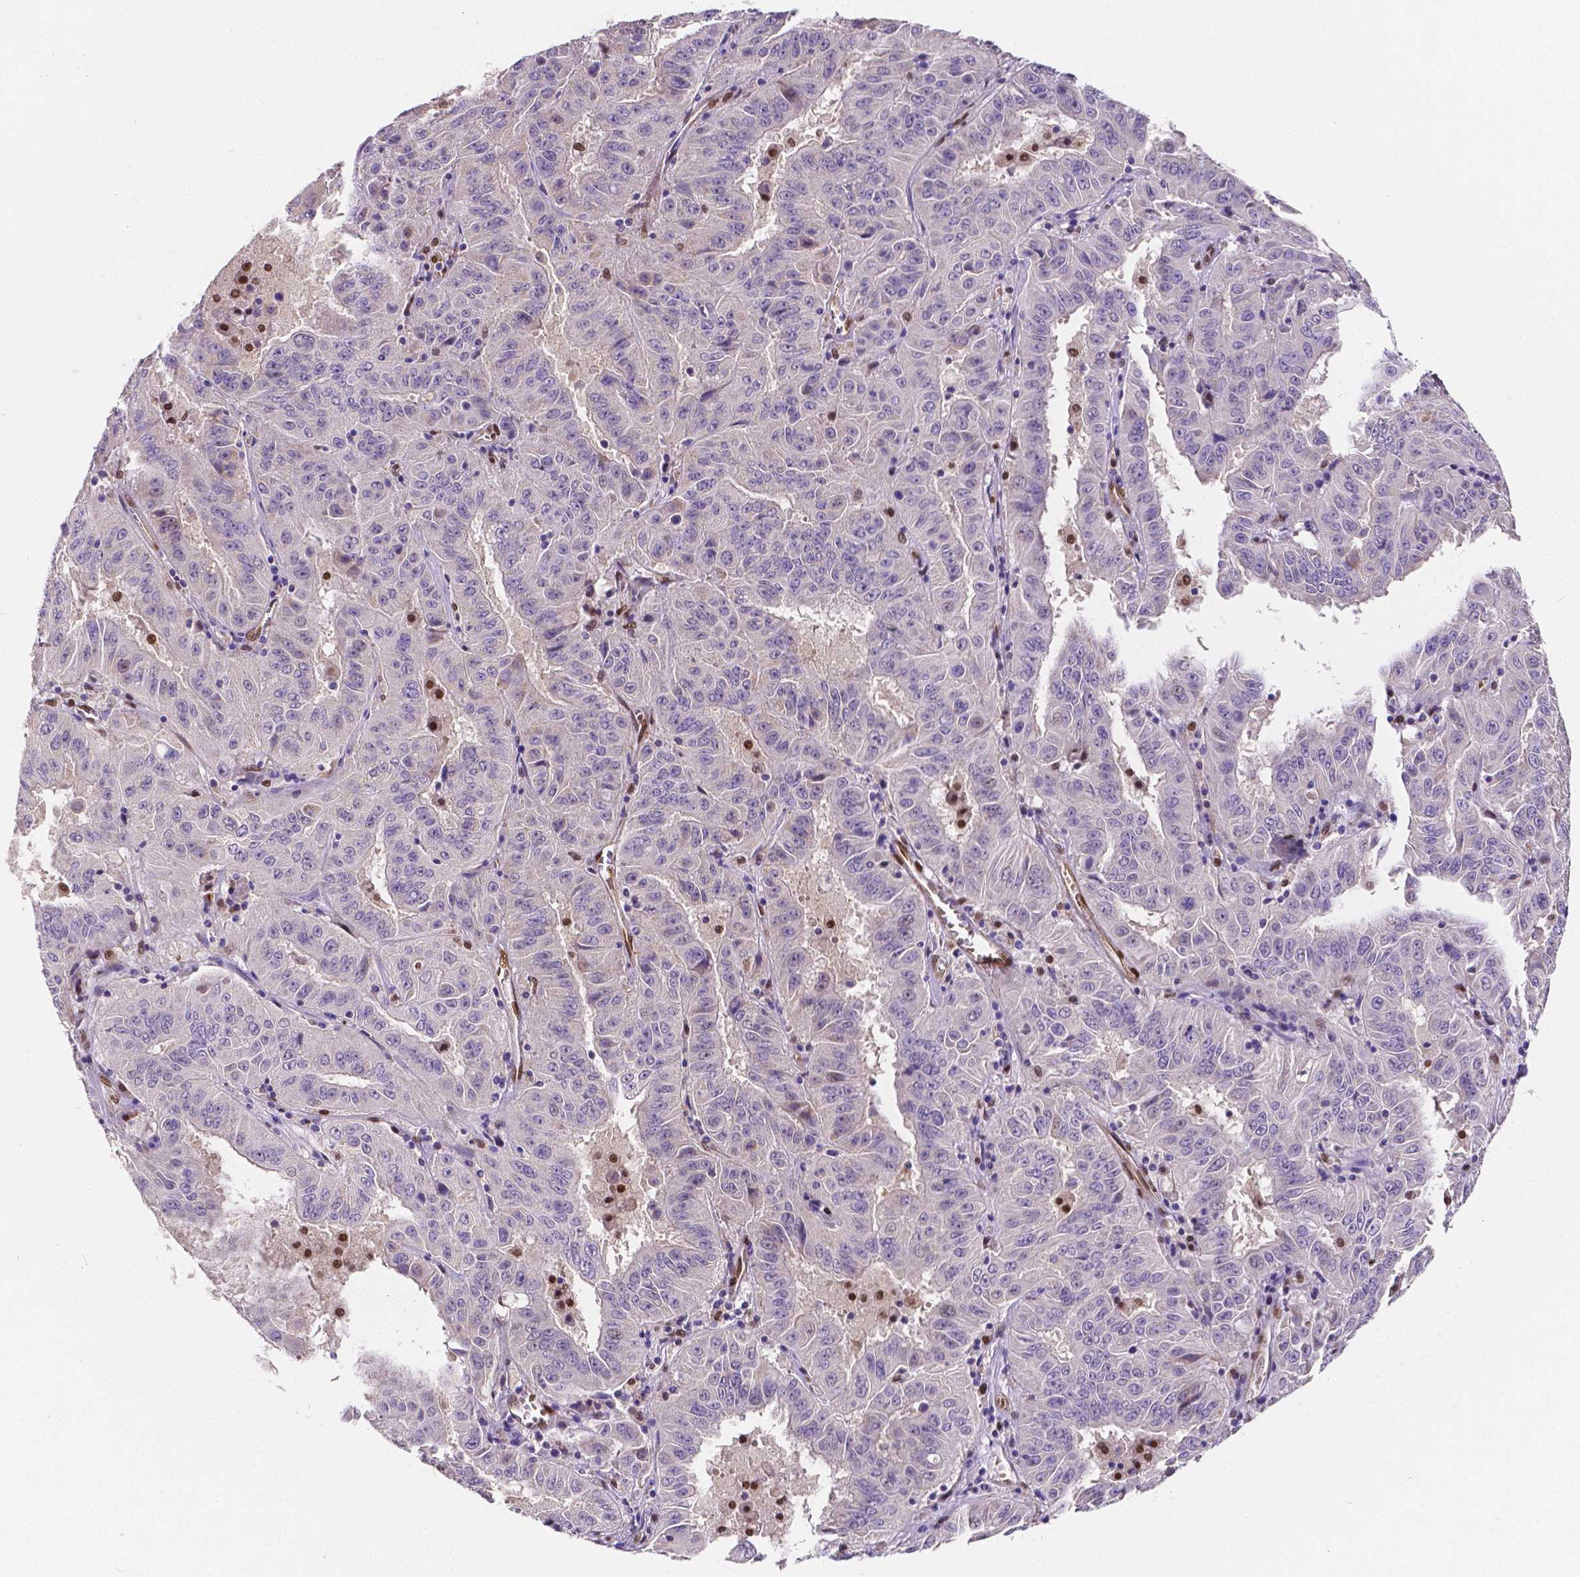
{"staining": {"intensity": "negative", "quantity": "none", "location": "none"}, "tissue": "pancreatic cancer", "cell_type": "Tumor cells", "image_type": "cancer", "snomed": [{"axis": "morphology", "description": "Adenocarcinoma, NOS"}, {"axis": "topography", "description": "Pancreas"}], "caption": "Immunohistochemistry (IHC) micrograph of adenocarcinoma (pancreatic) stained for a protein (brown), which exhibits no positivity in tumor cells.", "gene": "MEF2C", "patient": {"sex": "male", "age": 63}}